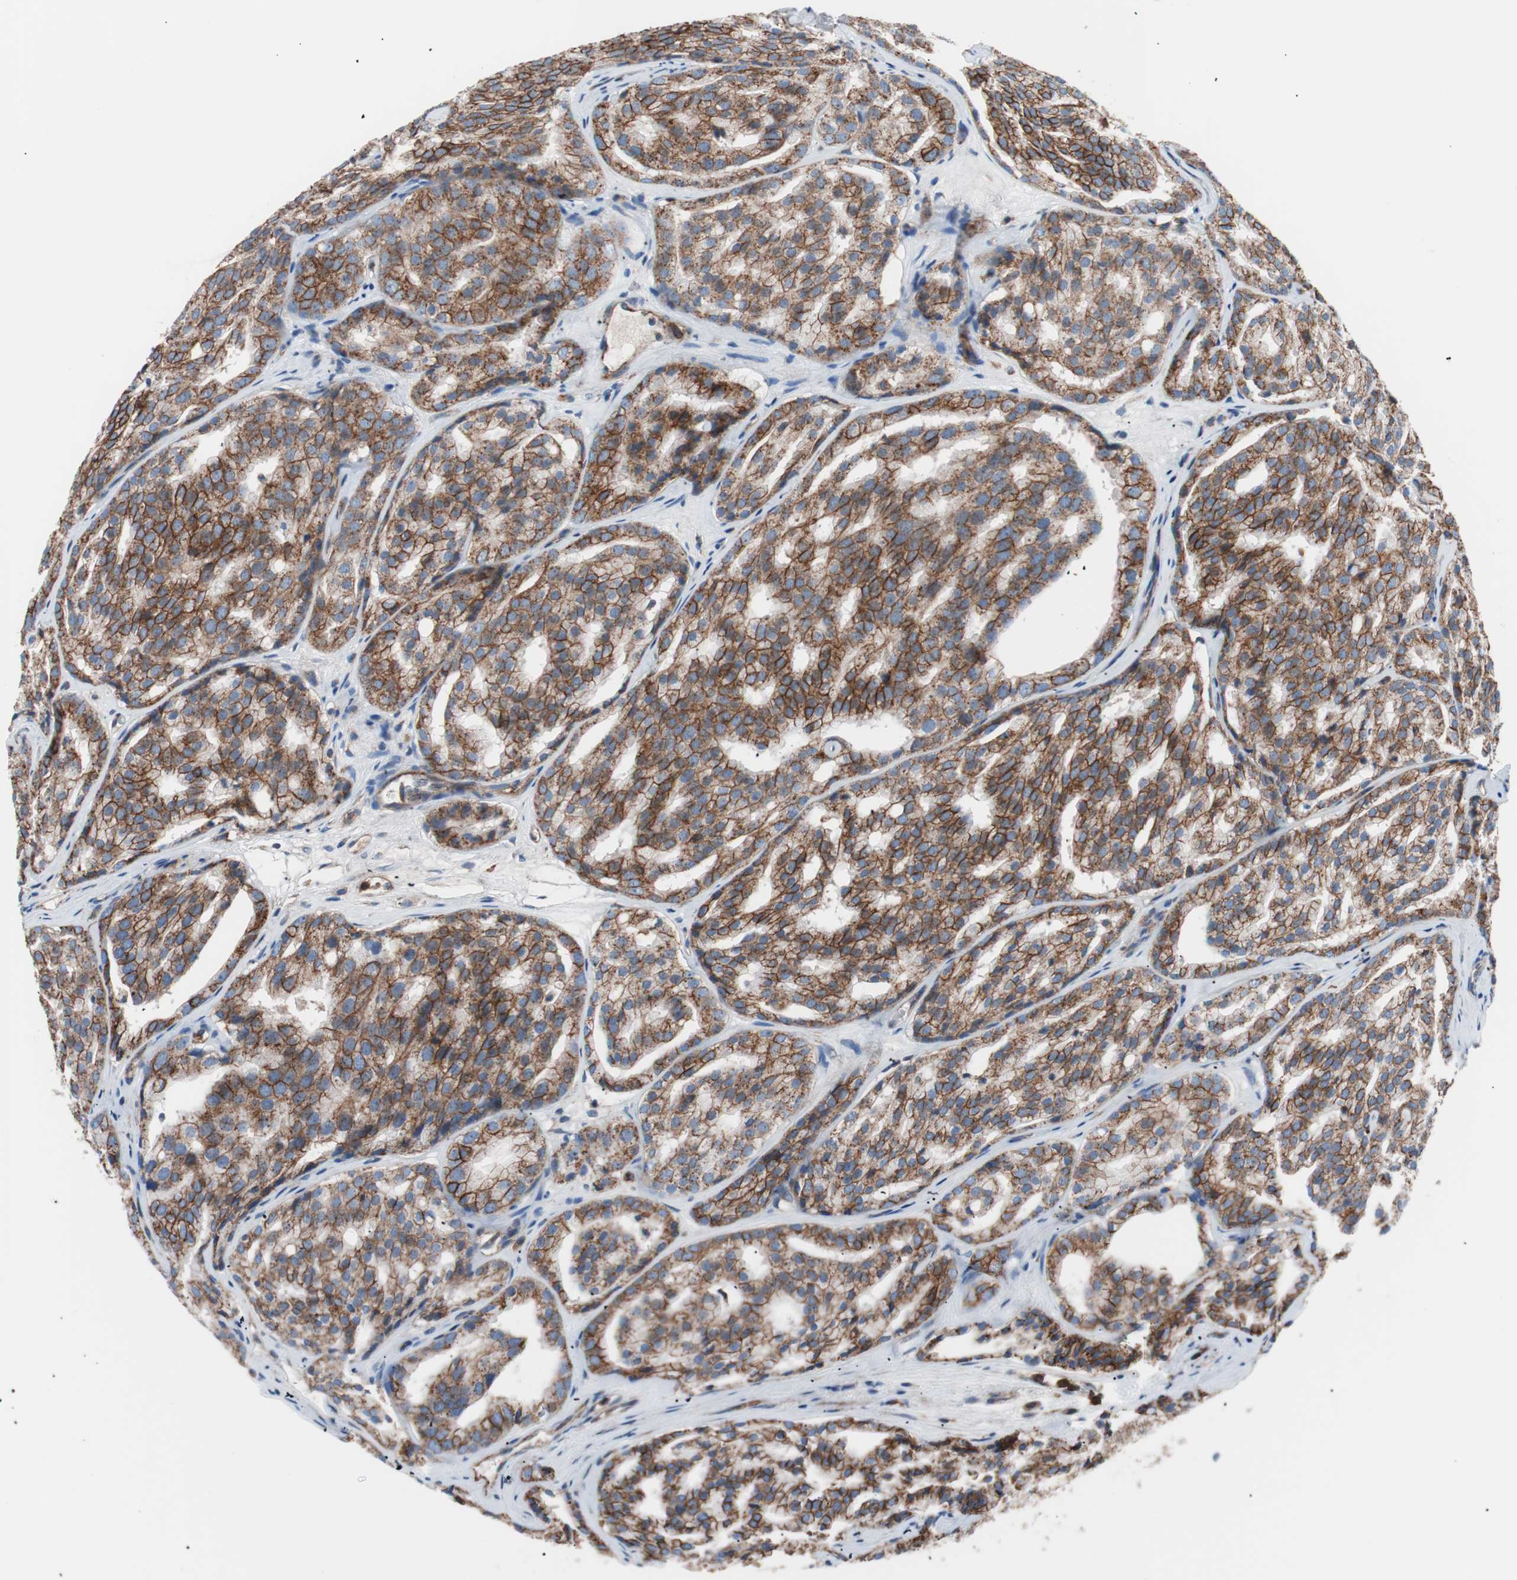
{"staining": {"intensity": "strong", "quantity": ">75%", "location": "cytoplasmic/membranous"}, "tissue": "prostate cancer", "cell_type": "Tumor cells", "image_type": "cancer", "snomed": [{"axis": "morphology", "description": "Adenocarcinoma, High grade"}, {"axis": "topography", "description": "Prostate"}], "caption": "Strong cytoplasmic/membranous protein positivity is identified in about >75% of tumor cells in prostate adenocarcinoma (high-grade).", "gene": "FLOT2", "patient": {"sex": "male", "age": 64}}